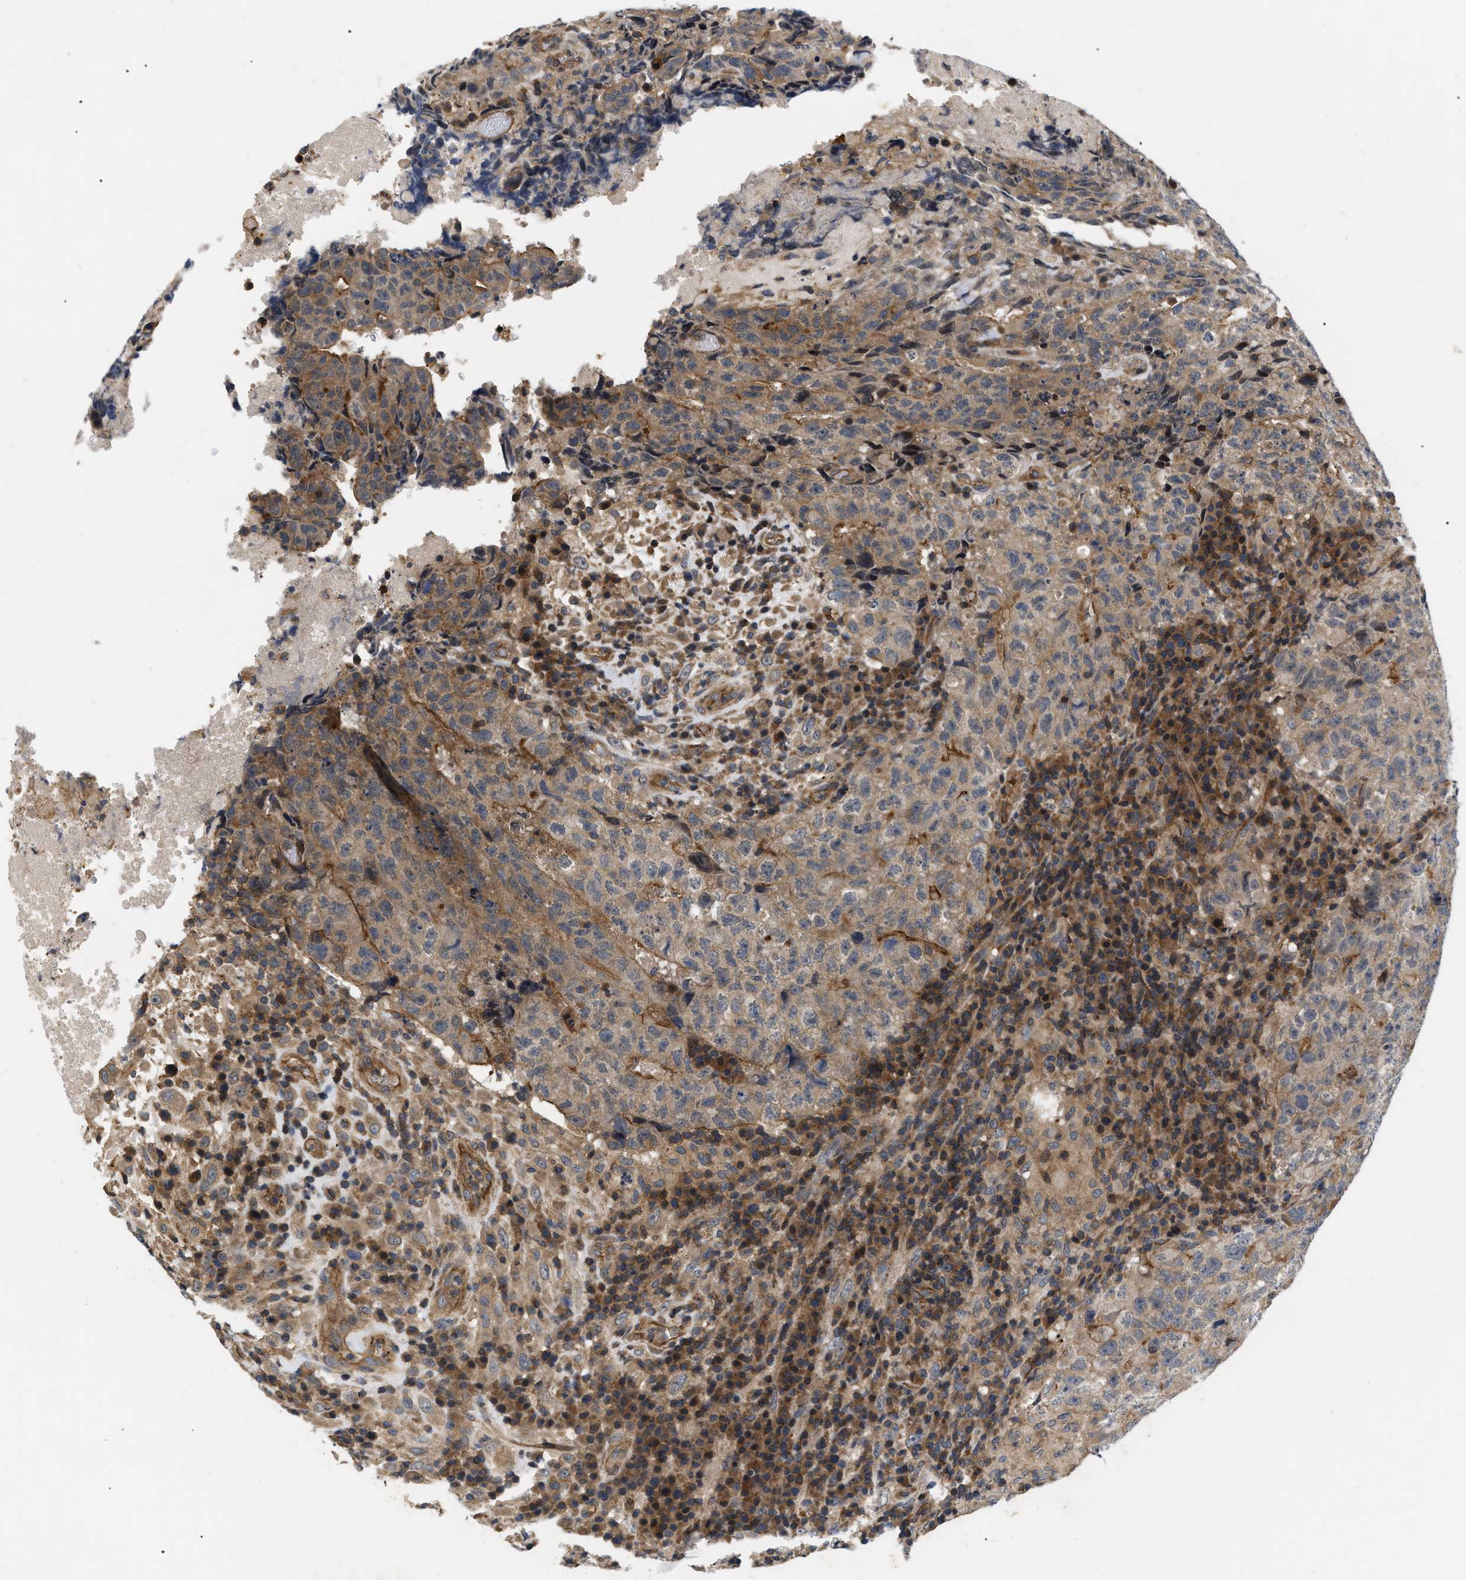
{"staining": {"intensity": "weak", "quantity": ">75%", "location": "cytoplasmic/membranous"}, "tissue": "testis cancer", "cell_type": "Tumor cells", "image_type": "cancer", "snomed": [{"axis": "morphology", "description": "Necrosis, NOS"}, {"axis": "morphology", "description": "Carcinoma, Embryonal, NOS"}, {"axis": "topography", "description": "Testis"}], "caption": "A brown stain labels weak cytoplasmic/membranous staining of a protein in human testis cancer (embryonal carcinoma) tumor cells.", "gene": "HMGCR", "patient": {"sex": "male", "age": 19}}